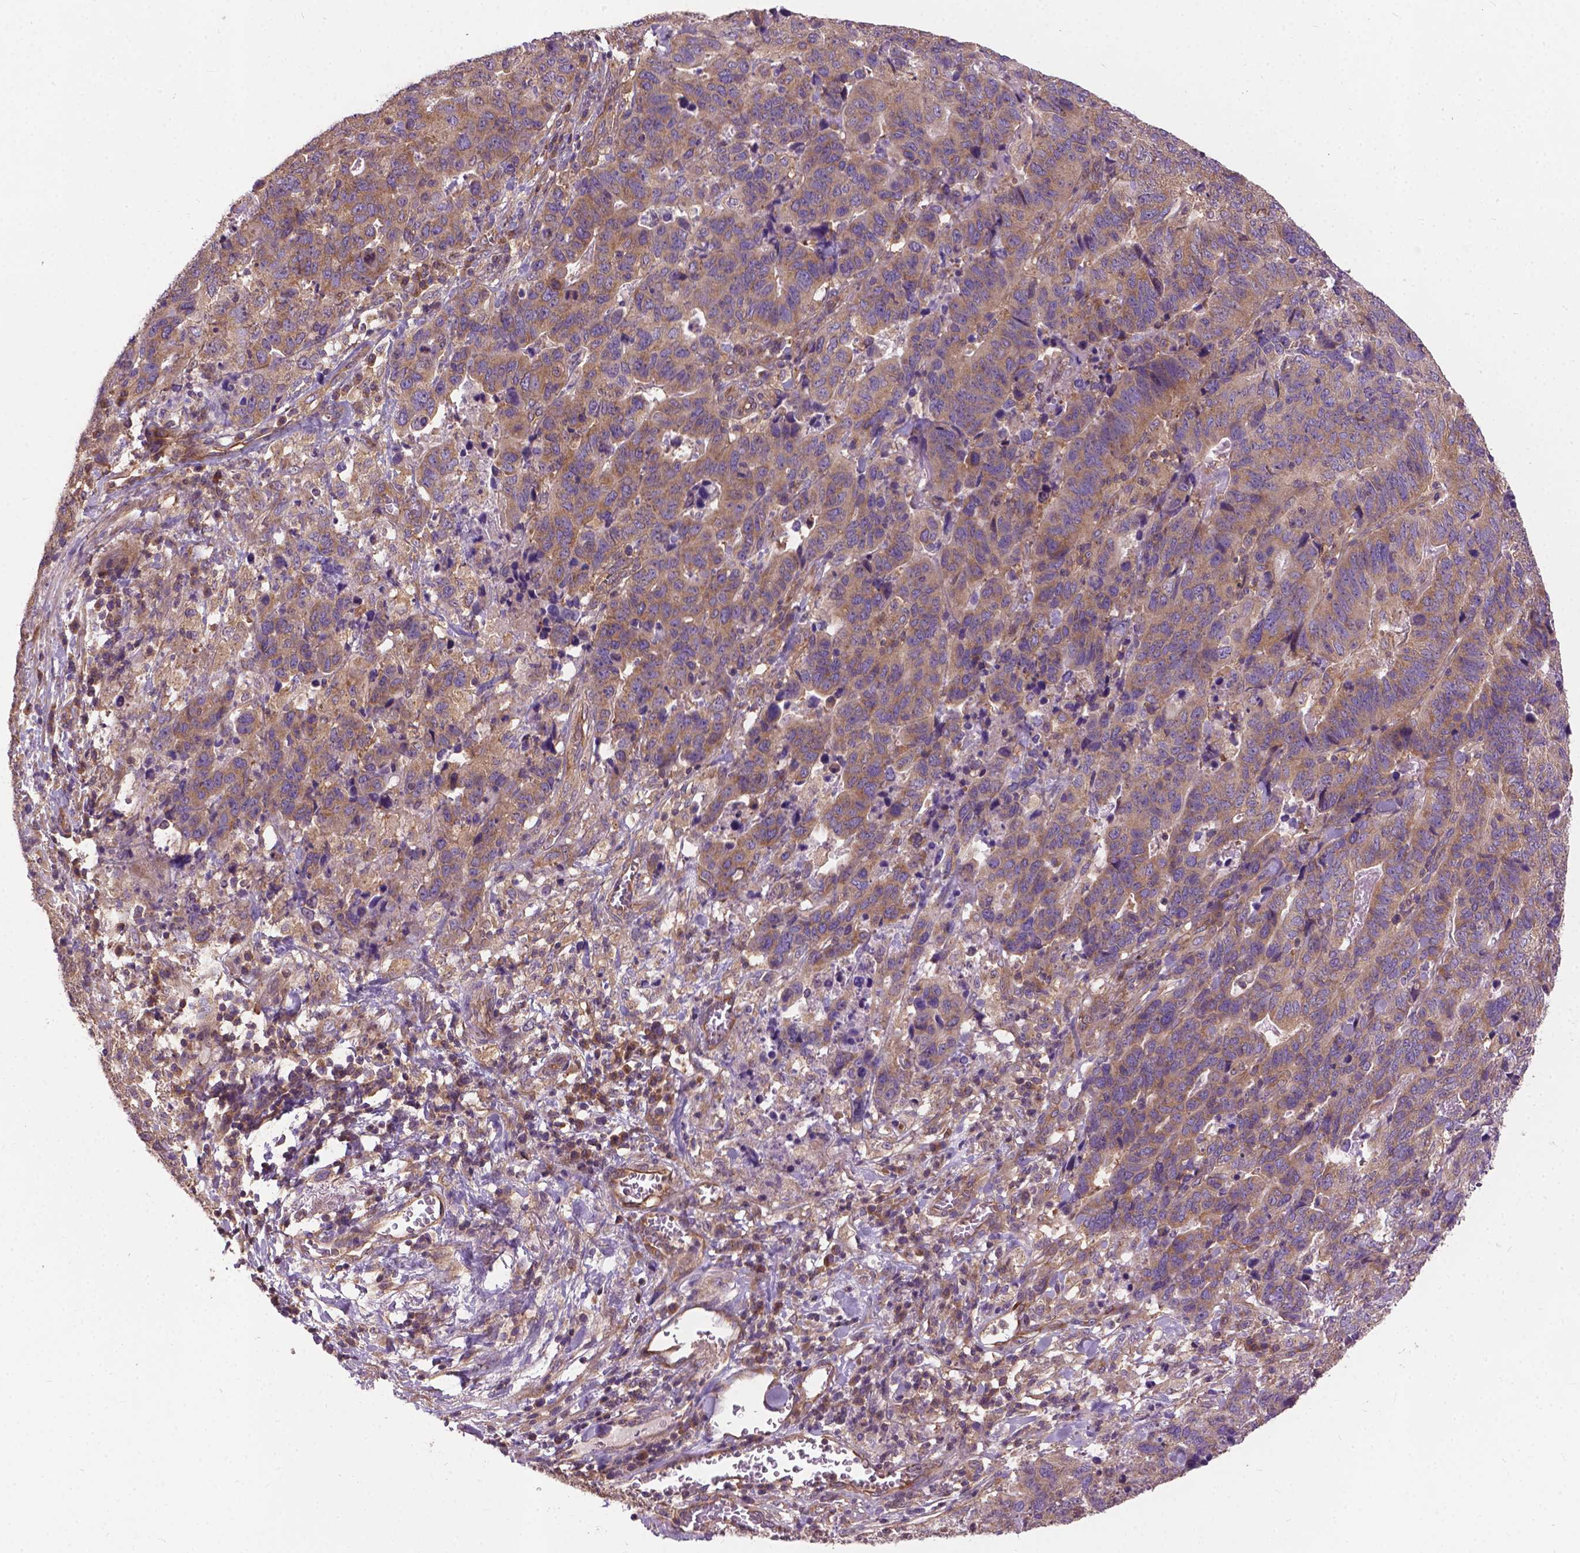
{"staining": {"intensity": "weak", "quantity": ">75%", "location": "cytoplasmic/membranous"}, "tissue": "stomach cancer", "cell_type": "Tumor cells", "image_type": "cancer", "snomed": [{"axis": "morphology", "description": "Adenocarcinoma, NOS"}, {"axis": "topography", "description": "Stomach, upper"}], "caption": "A histopathology image showing weak cytoplasmic/membranous positivity in about >75% of tumor cells in stomach cancer (adenocarcinoma), as visualized by brown immunohistochemical staining.", "gene": "MZT1", "patient": {"sex": "female", "age": 67}}